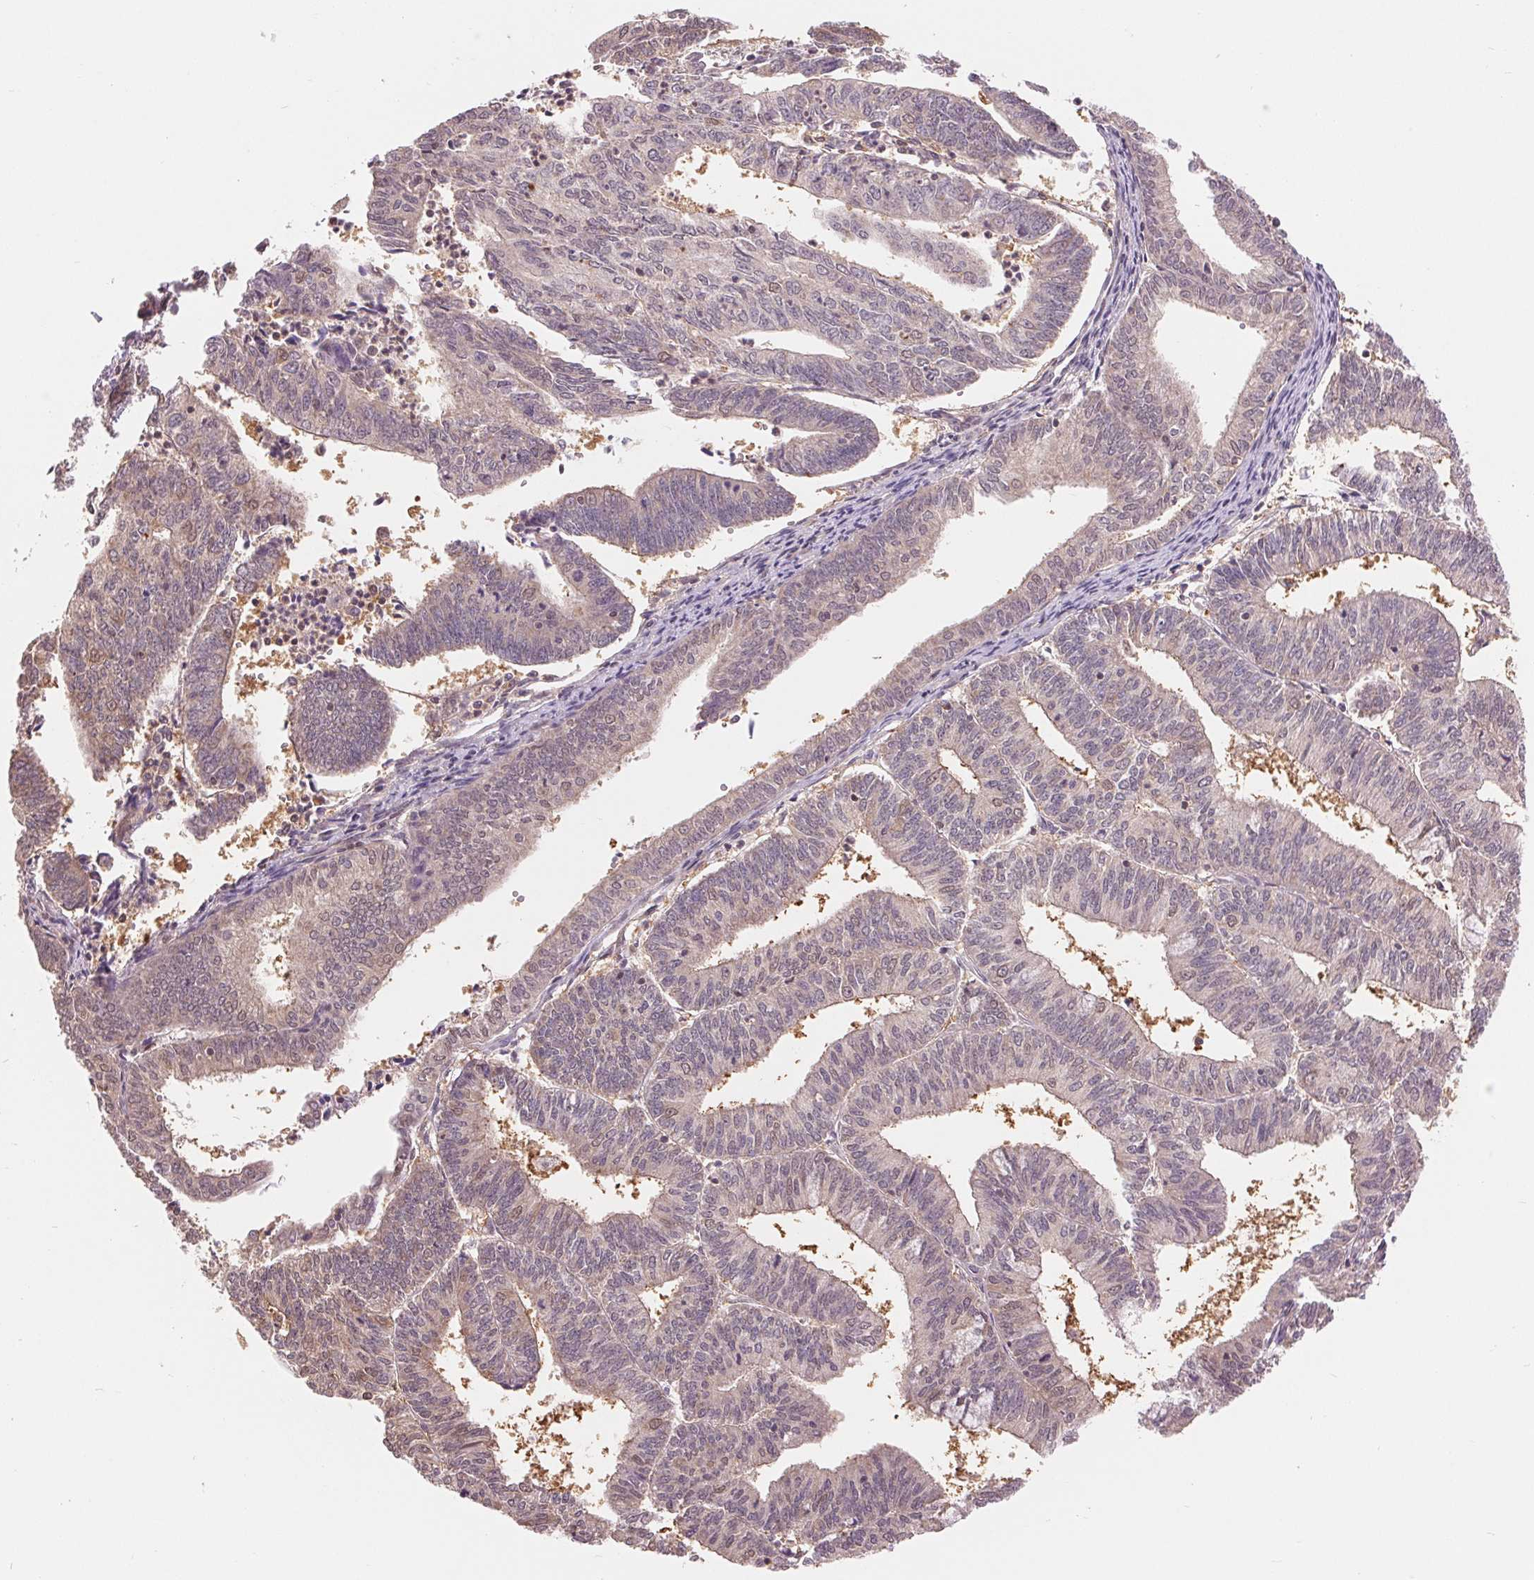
{"staining": {"intensity": "weak", "quantity": "25%-75%", "location": "cytoplasmic/membranous,nuclear"}, "tissue": "endometrial cancer", "cell_type": "Tumor cells", "image_type": "cancer", "snomed": [{"axis": "morphology", "description": "Adenocarcinoma, NOS"}, {"axis": "topography", "description": "Endometrium"}], "caption": "There is low levels of weak cytoplasmic/membranous and nuclear expression in tumor cells of endometrial cancer, as demonstrated by immunohistochemical staining (brown color).", "gene": "TMEM273", "patient": {"sex": "female", "age": 61}}